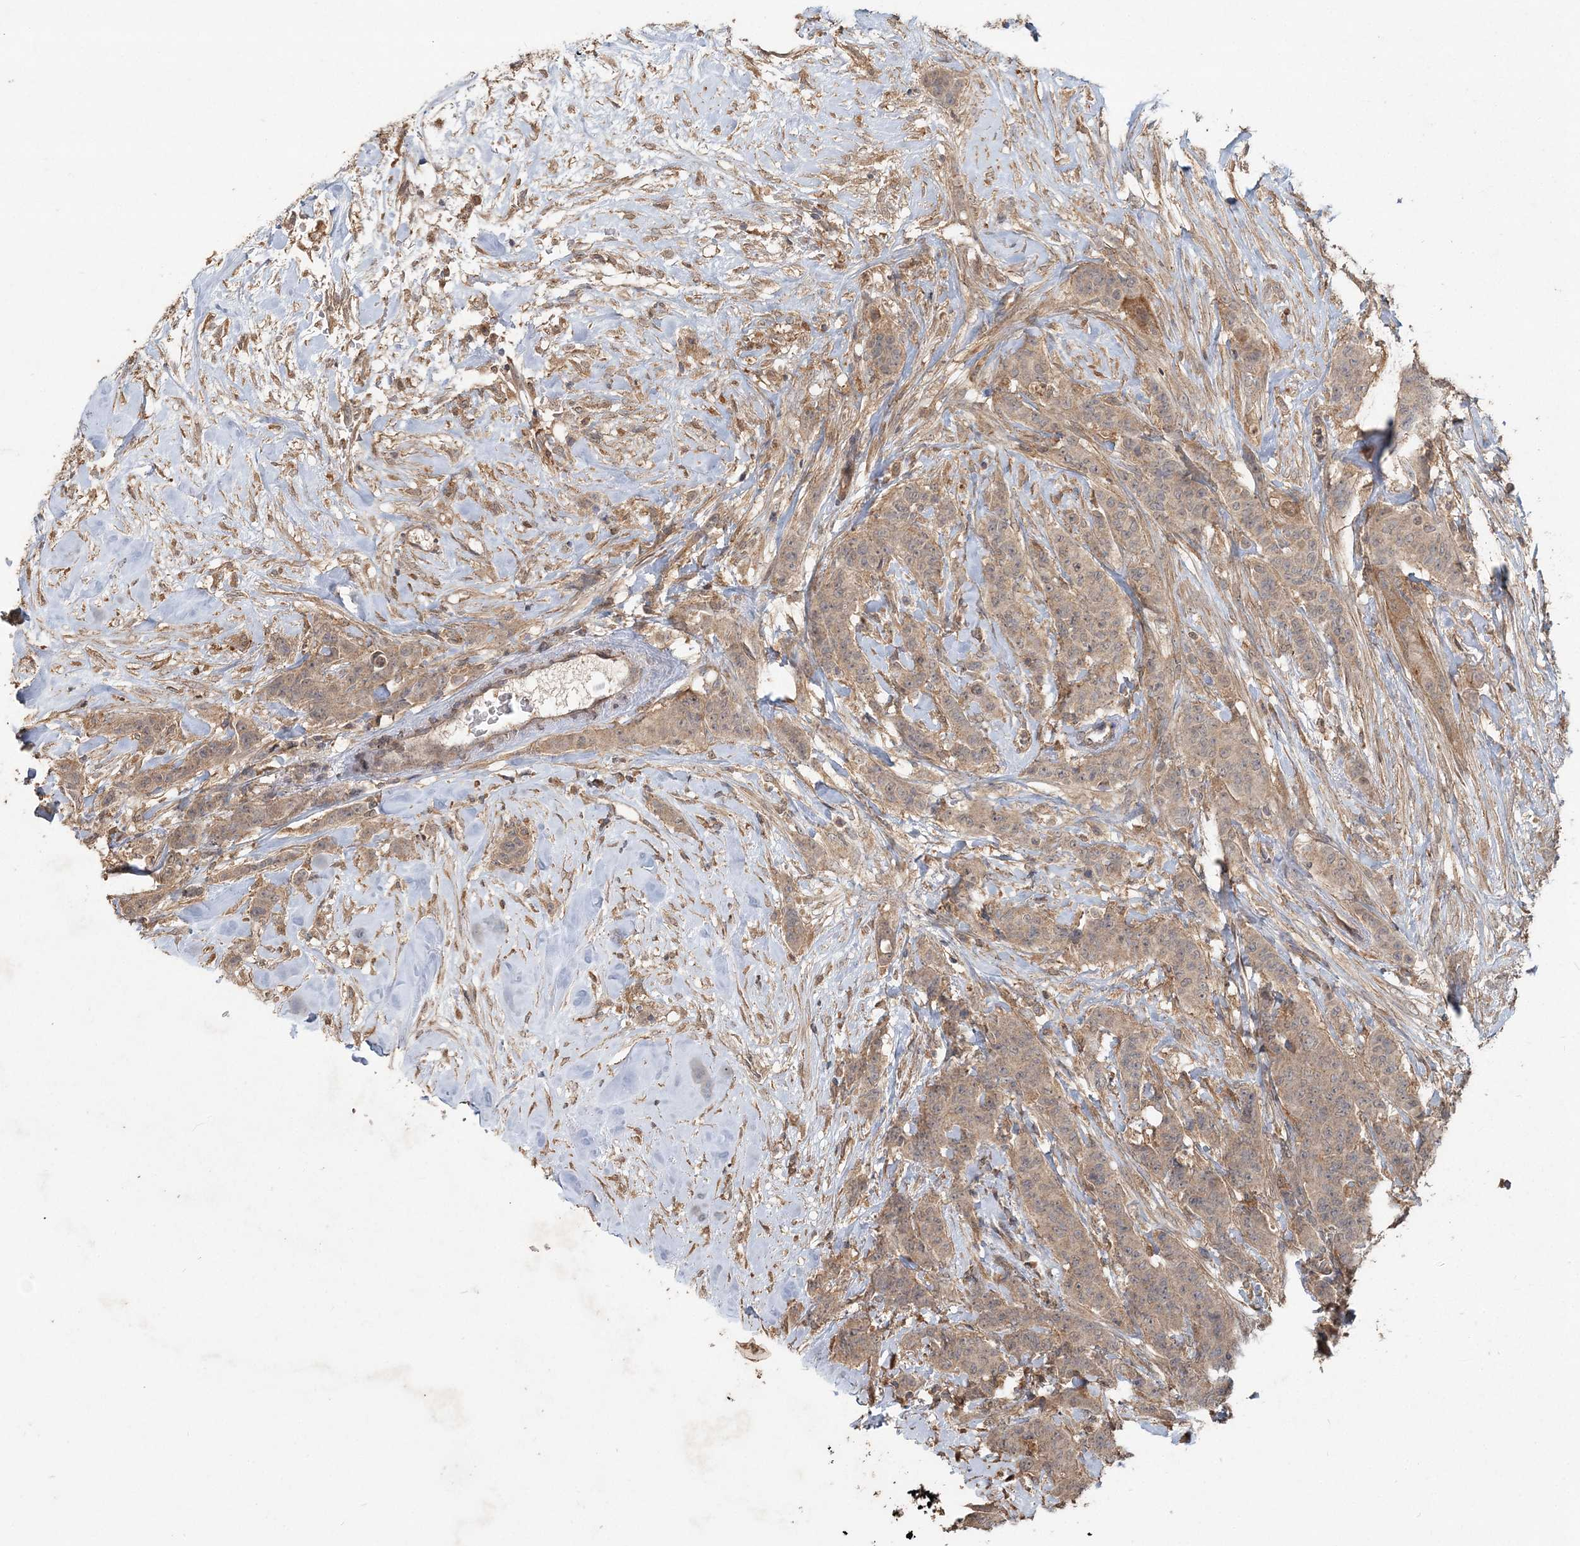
{"staining": {"intensity": "weak", "quantity": ">75%", "location": "cytoplasmic/membranous"}, "tissue": "breast cancer", "cell_type": "Tumor cells", "image_type": "cancer", "snomed": [{"axis": "morphology", "description": "Duct carcinoma"}, {"axis": "topography", "description": "Breast"}], "caption": "Breast cancer (intraductal carcinoma) stained with a brown dye demonstrates weak cytoplasmic/membranous positive expression in approximately >75% of tumor cells.", "gene": "SPRY1", "patient": {"sex": "female", "age": 40}}